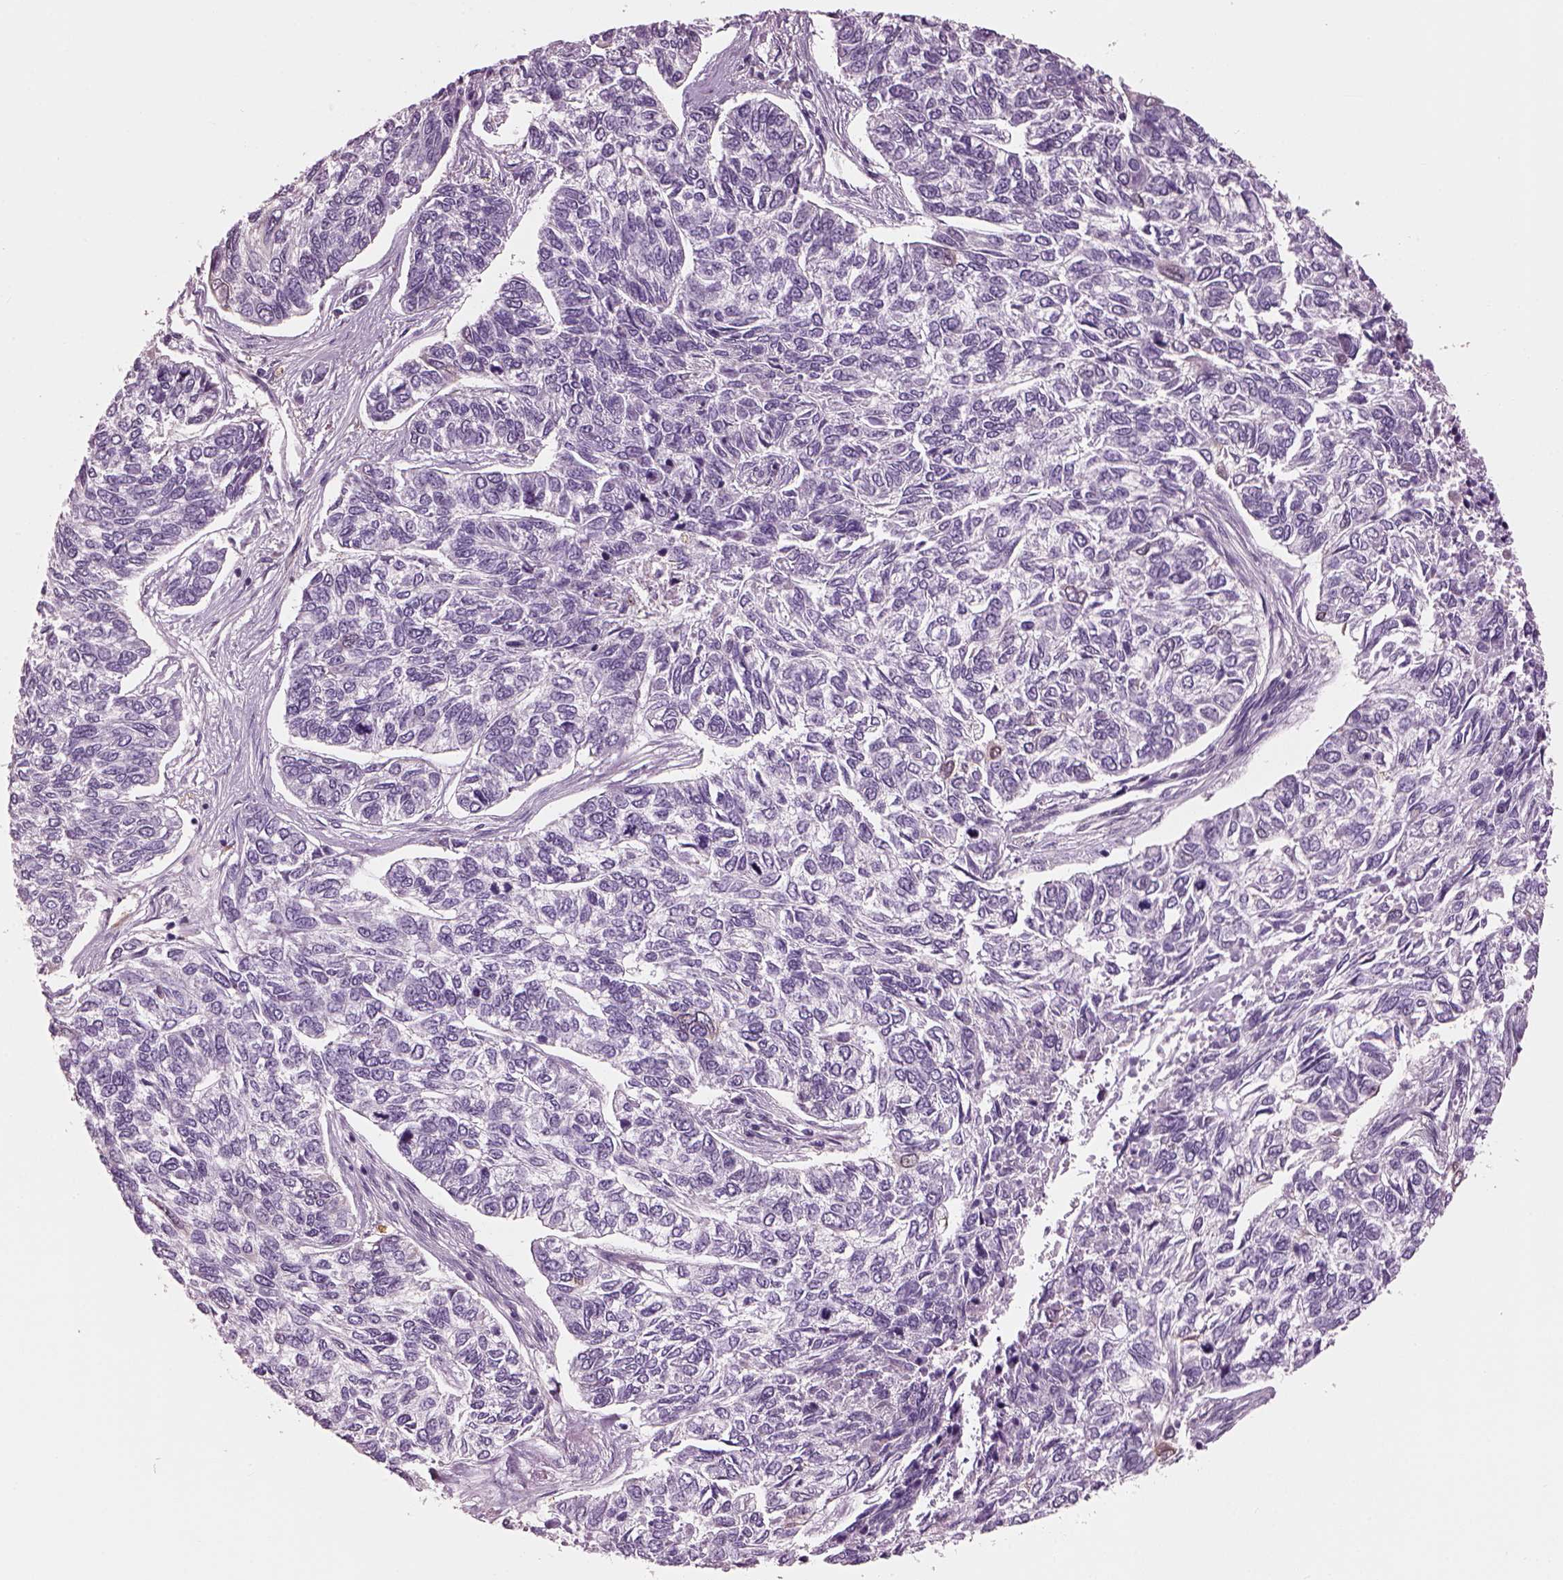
{"staining": {"intensity": "negative", "quantity": "none", "location": "none"}, "tissue": "skin cancer", "cell_type": "Tumor cells", "image_type": "cancer", "snomed": [{"axis": "morphology", "description": "Basal cell carcinoma"}, {"axis": "topography", "description": "Skin"}], "caption": "Skin cancer (basal cell carcinoma) stained for a protein using immunohistochemistry (IHC) shows no positivity tumor cells.", "gene": "ADGRG5", "patient": {"sex": "female", "age": 65}}